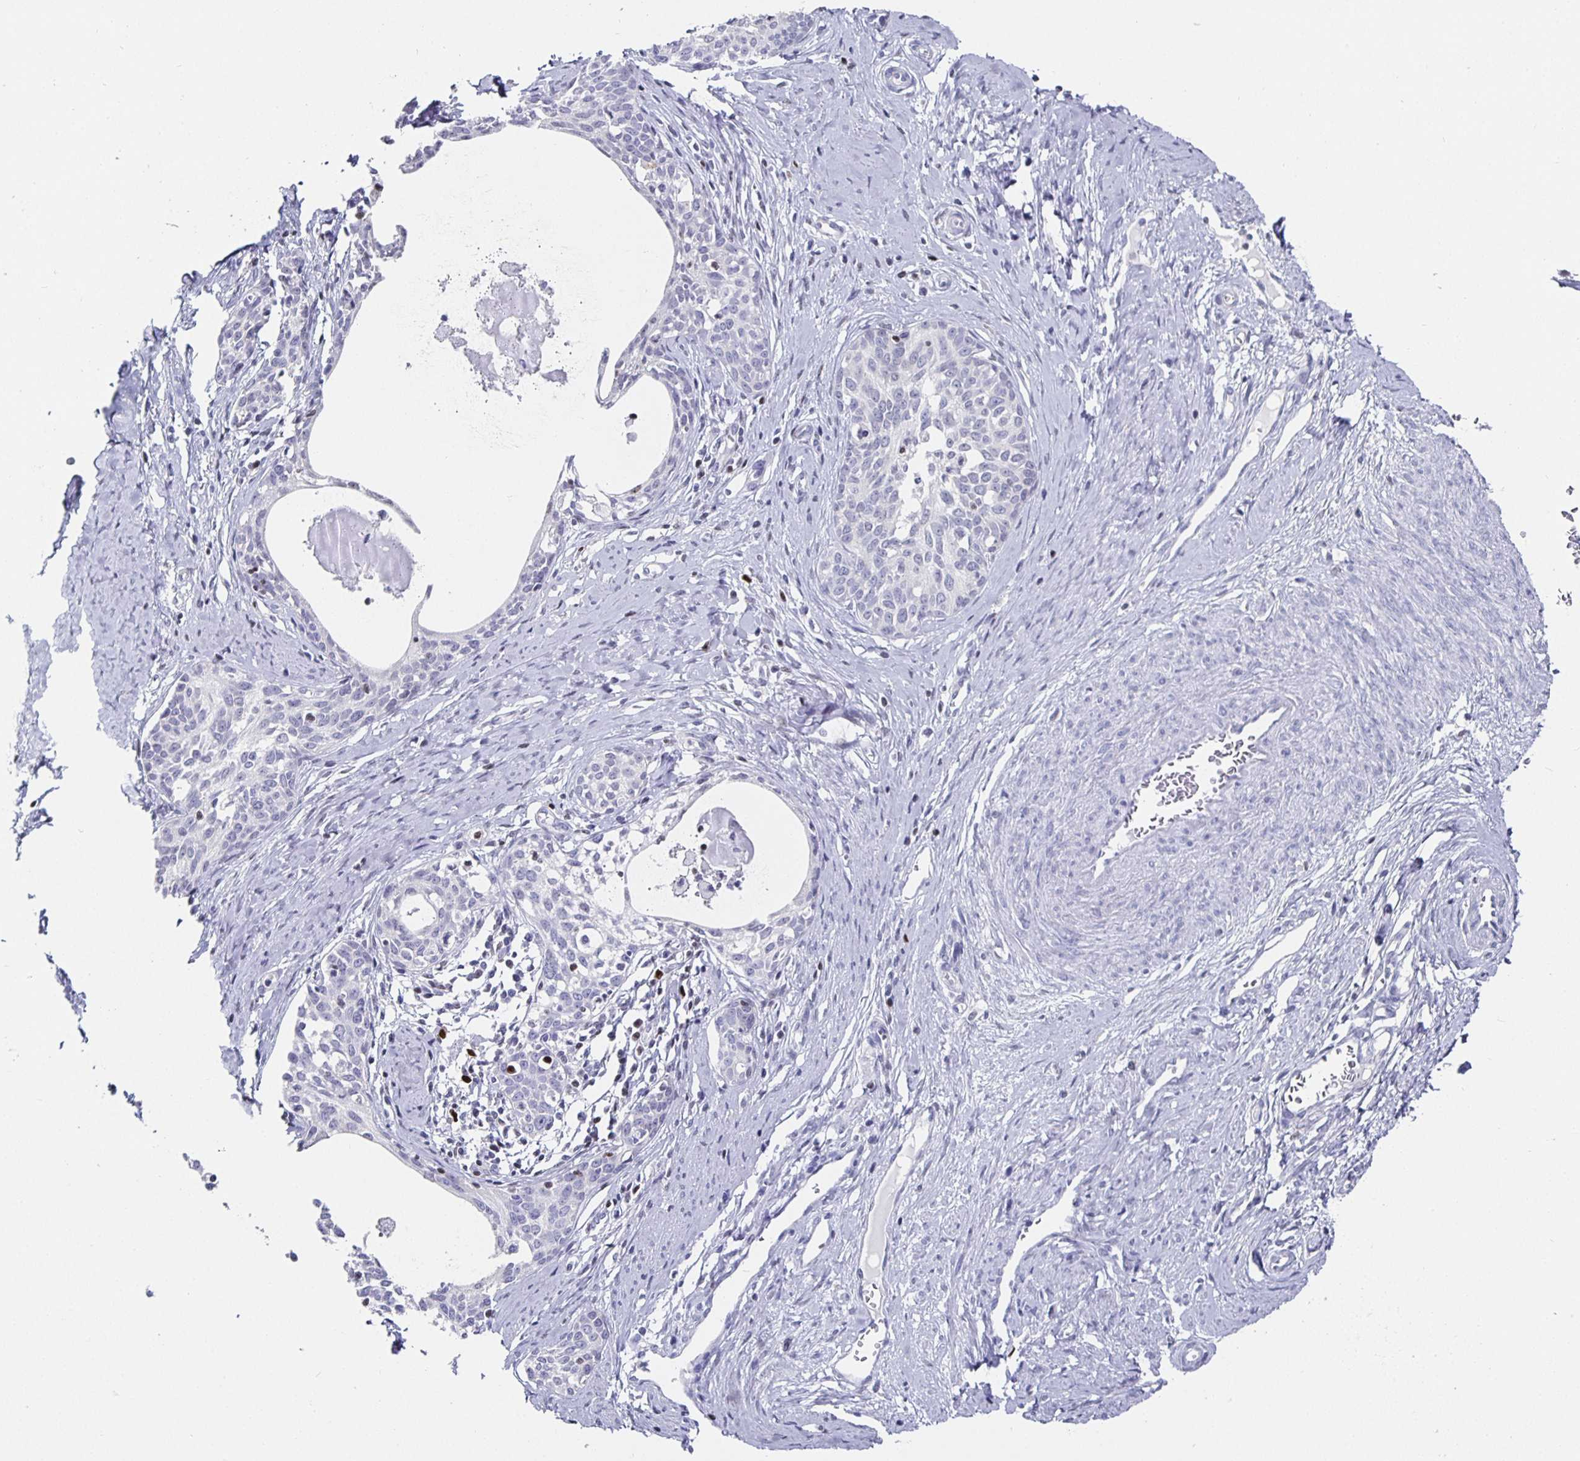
{"staining": {"intensity": "negative", "quantity": "none", "location": "none"}, "tissue": "cervical cancer", "cell_type": "Tumor cells", "image_type": "cancer", "snomed": [{"axis": "morphology", "description": "Squamous cell carcinoma, NOS"}, {"axis": "morphology", "description": "Adenocarcinoma, NOS"}, {"axis": "topography", "description": "Cervix"}], "caption": "Tumor cells are negative for brown protein staining in cervical cancer (adenocarcinoma).", "gene": "RUNX2", "patient": {"sex": "female", "age": 52}}